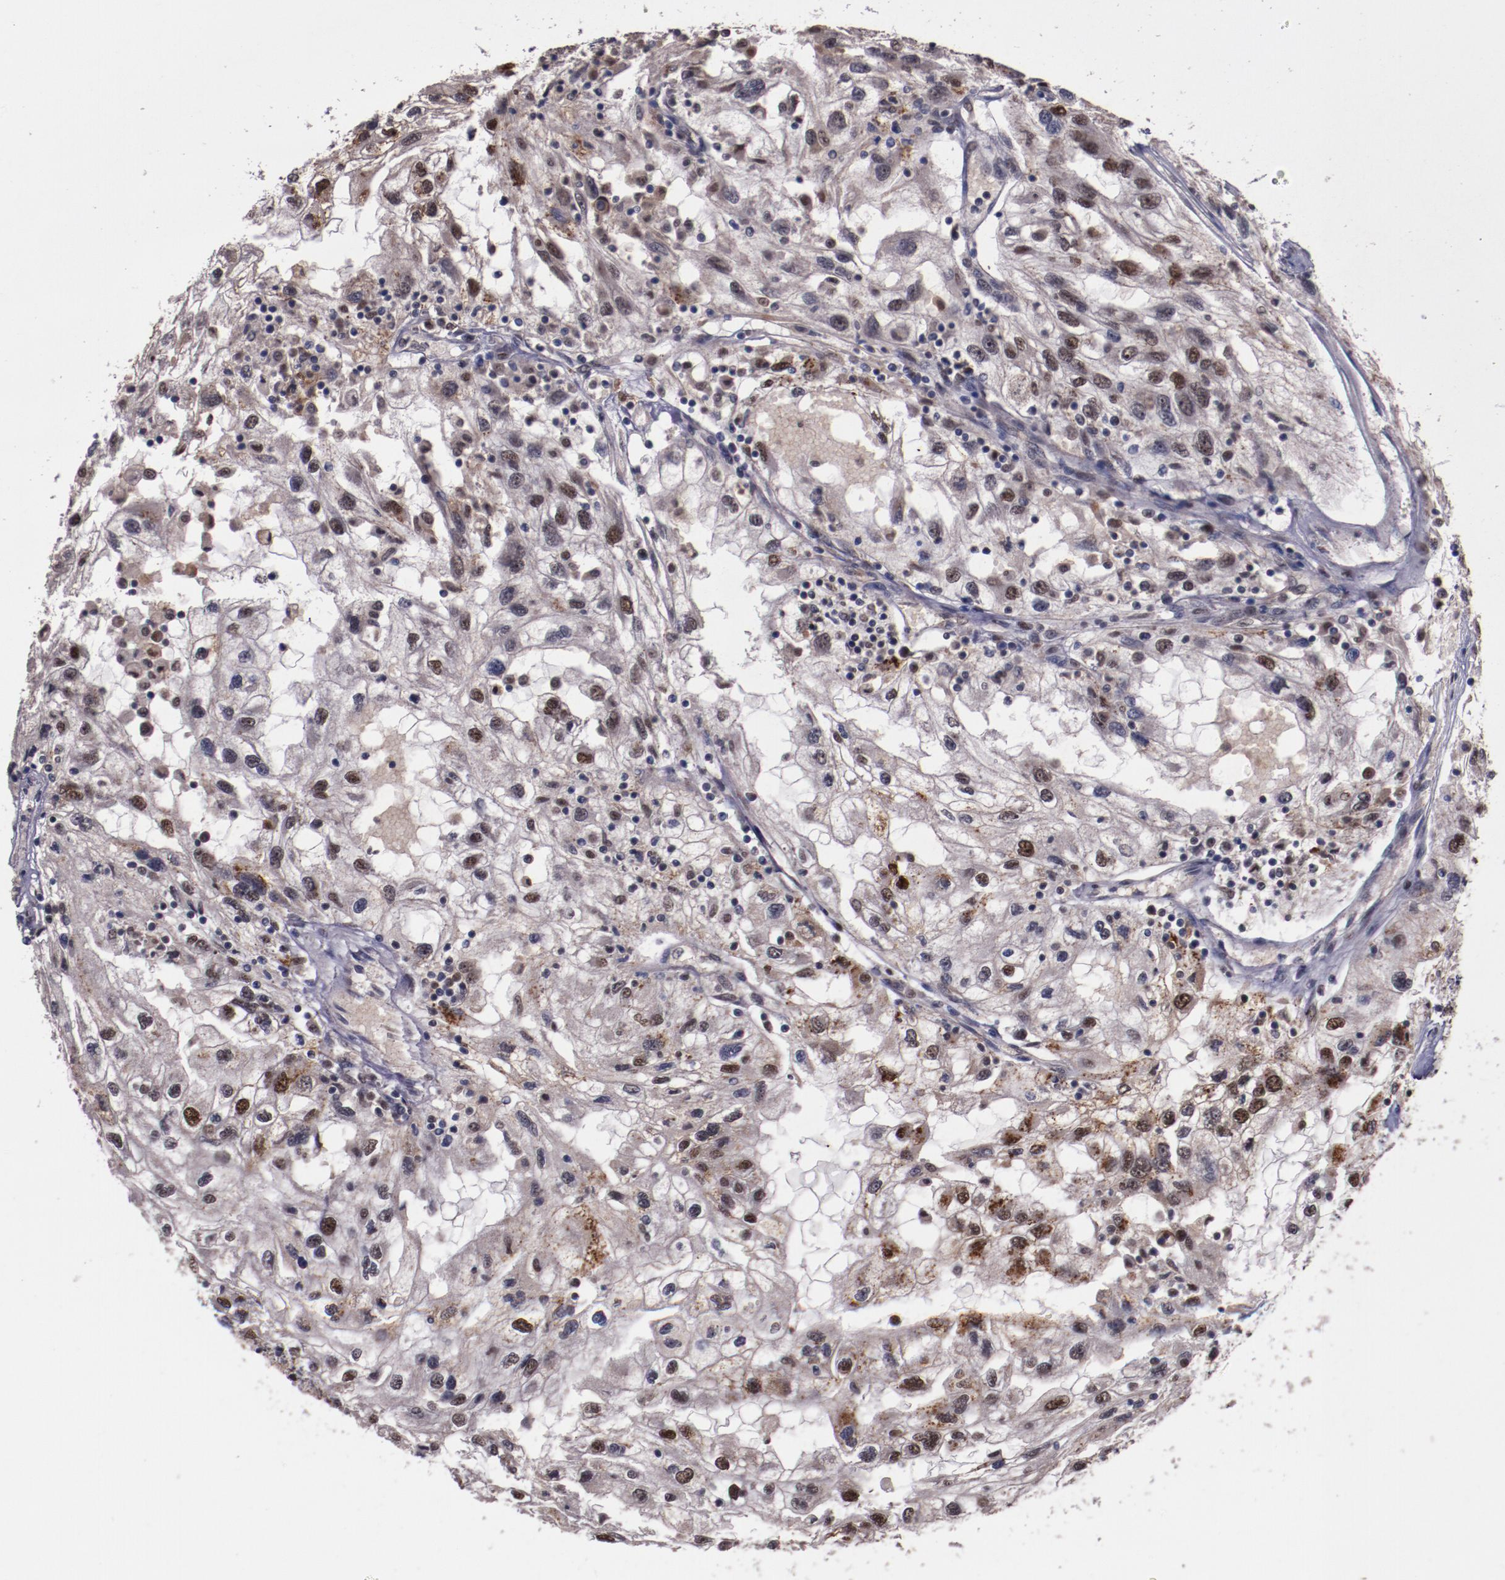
{"staining": {"intensity": "moderate", "quantity": "25%-75%", "location": "nuclear"}, "tissue": "renal cancer", "cell_type": "Tumor cells", "image_type": "cancer", "snomed": [{"axis": "morphology", "description": "Normal tissue, NOS"}, {"axis": "morphology", "description": "Adenocarcinoma, NOS"}, {"axis": "topography", "description": "Kidney"}], "caption": "The micrograph exhibits staining of renal adenocarcinoma, revealing moderate nuclear protein staining (brown color) within tumor cells.", "gene": "CHEK2", "patient": {"sex": "male", "age": 71}}